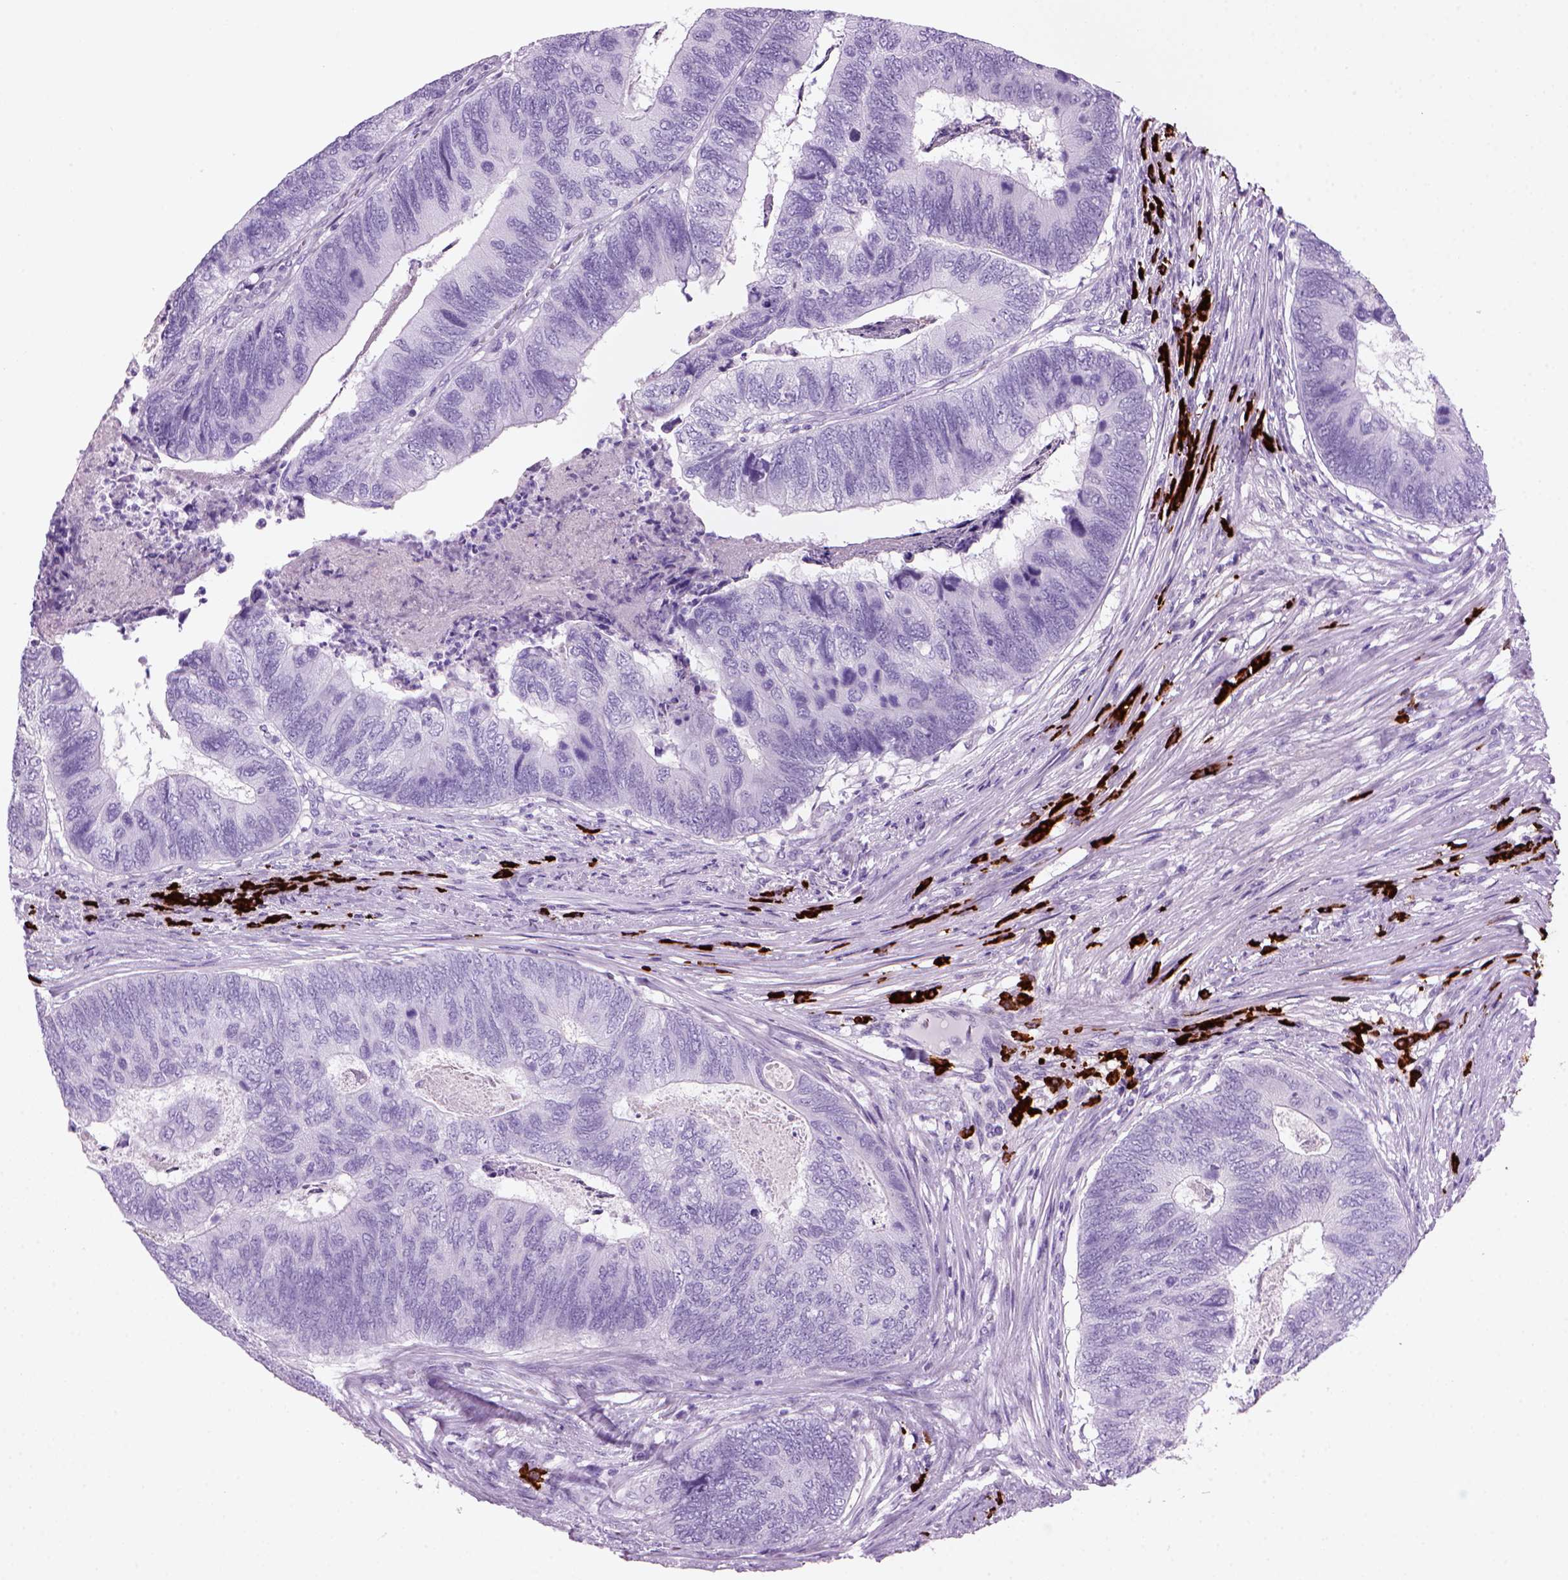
{"staining": {"intensity": "negative", "quantity": "none", "location": "none"}, "tissue": "colorectal cancer", "cell_type": "Tumor cells", "image_type": "cancer", "snomed": [{"axis": "morphology", "description": "Adenocarcinoma, NOS"}, {"axis": "topography", "description": "Colon"}], "caption": "This is a histopathology image of IHC staining of colorectal cancer (adenocarcinoma), which shows no expression in tumor cells.", "gene": "MZB1", "patient": {"sex": "female", "age": 67}}